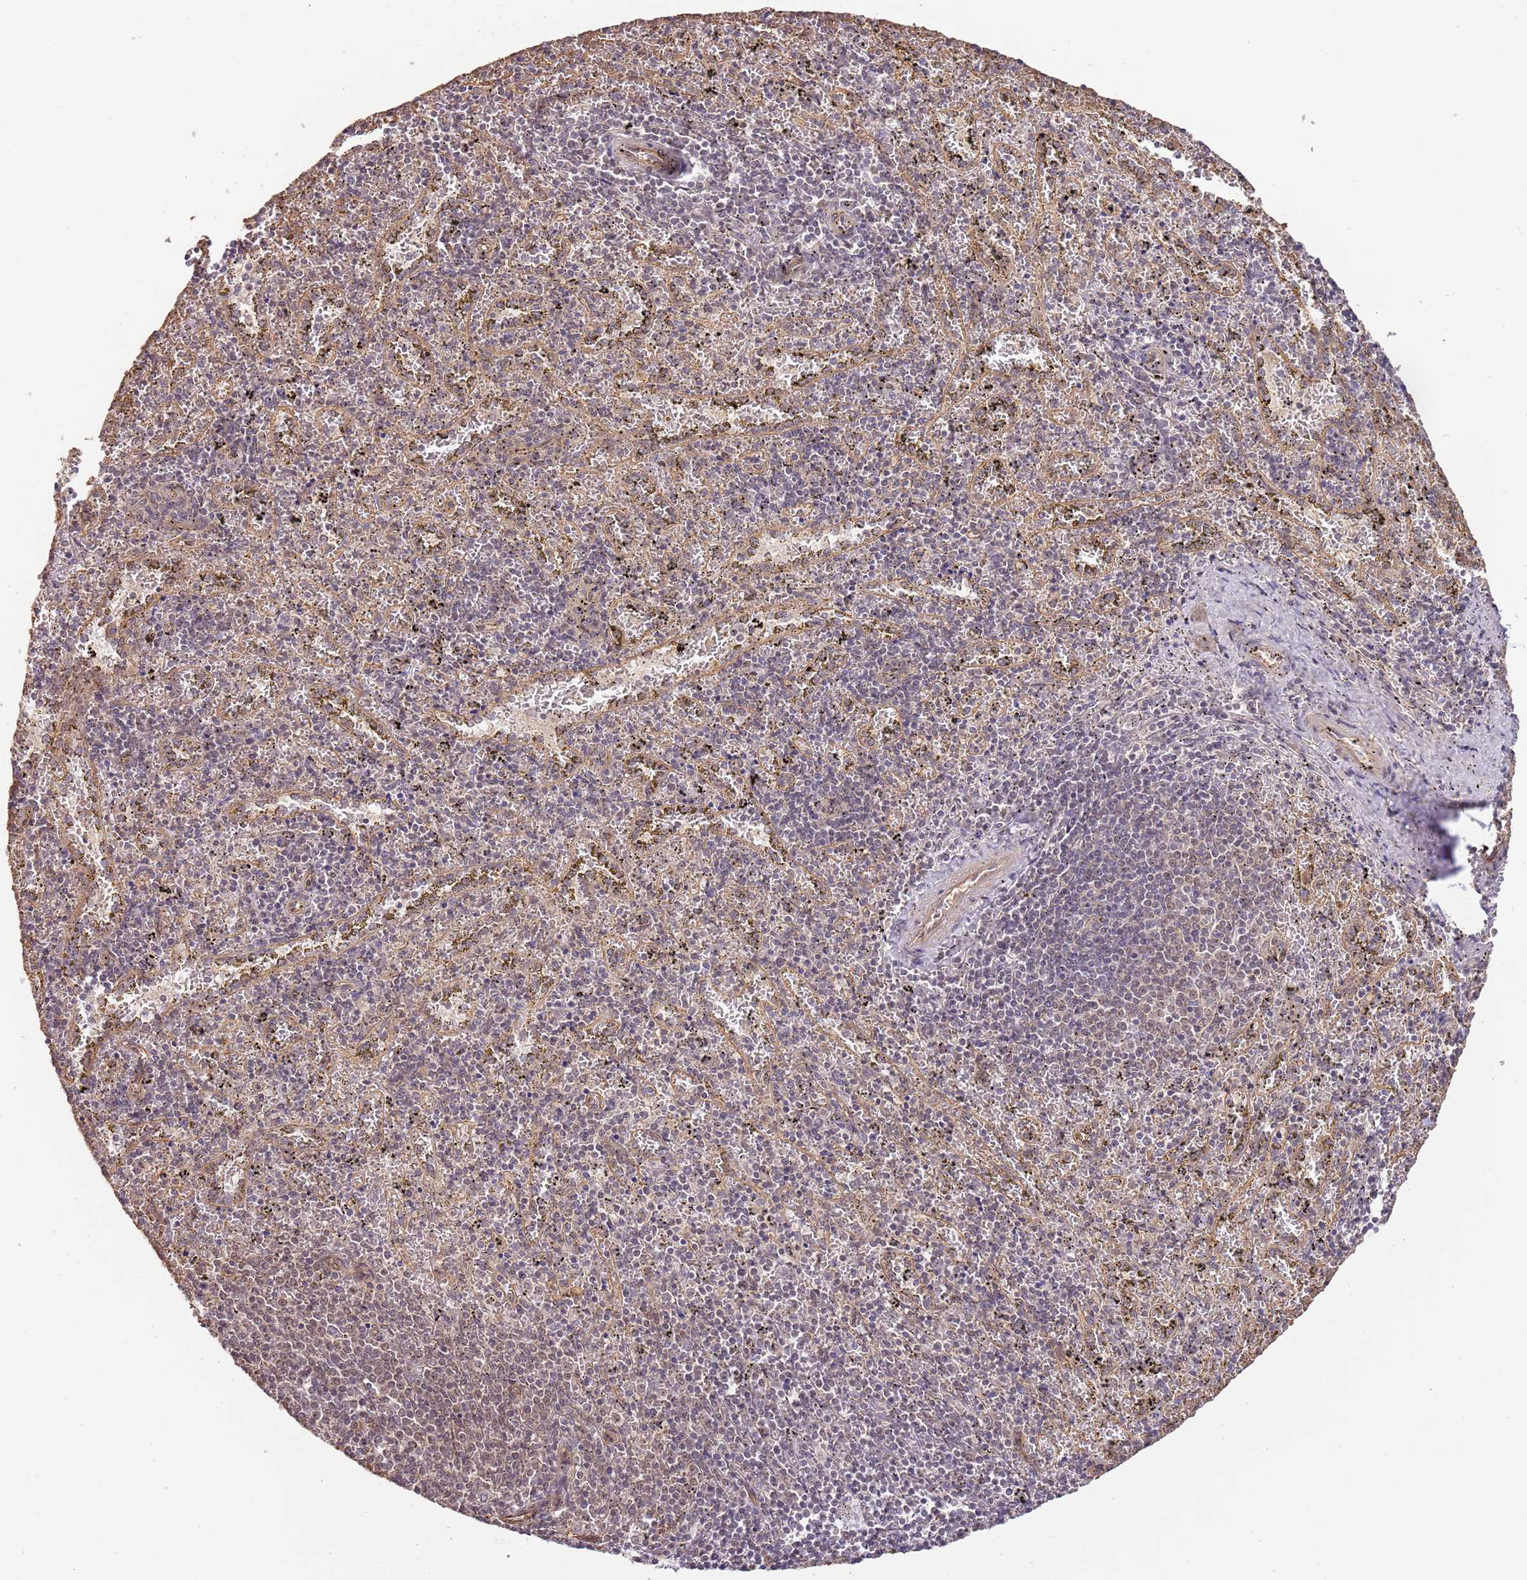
{"staining": {"intensity": "negative", "quantity": "none", "location": "none"}, "tissue": "spleen", "cell_type": "Cells in red pulp", "image_type": "normal", "snomed": [{"axis": "morphology", "description": "Normal tissue, NOS"}, {"axis": "topography", "description": "Spleen"}], "caption": "This is a image of immunohistochemistry (IHC) staining of unremarkable spleen, which shows no expression in cells in red pulp. (Brightfield microscopy of DAB (3,3'-diaminobenzidine) immunohistochemistry at high magnification).", "gene": "SURF2", "patient": {"sex": "male", "age": 11}}